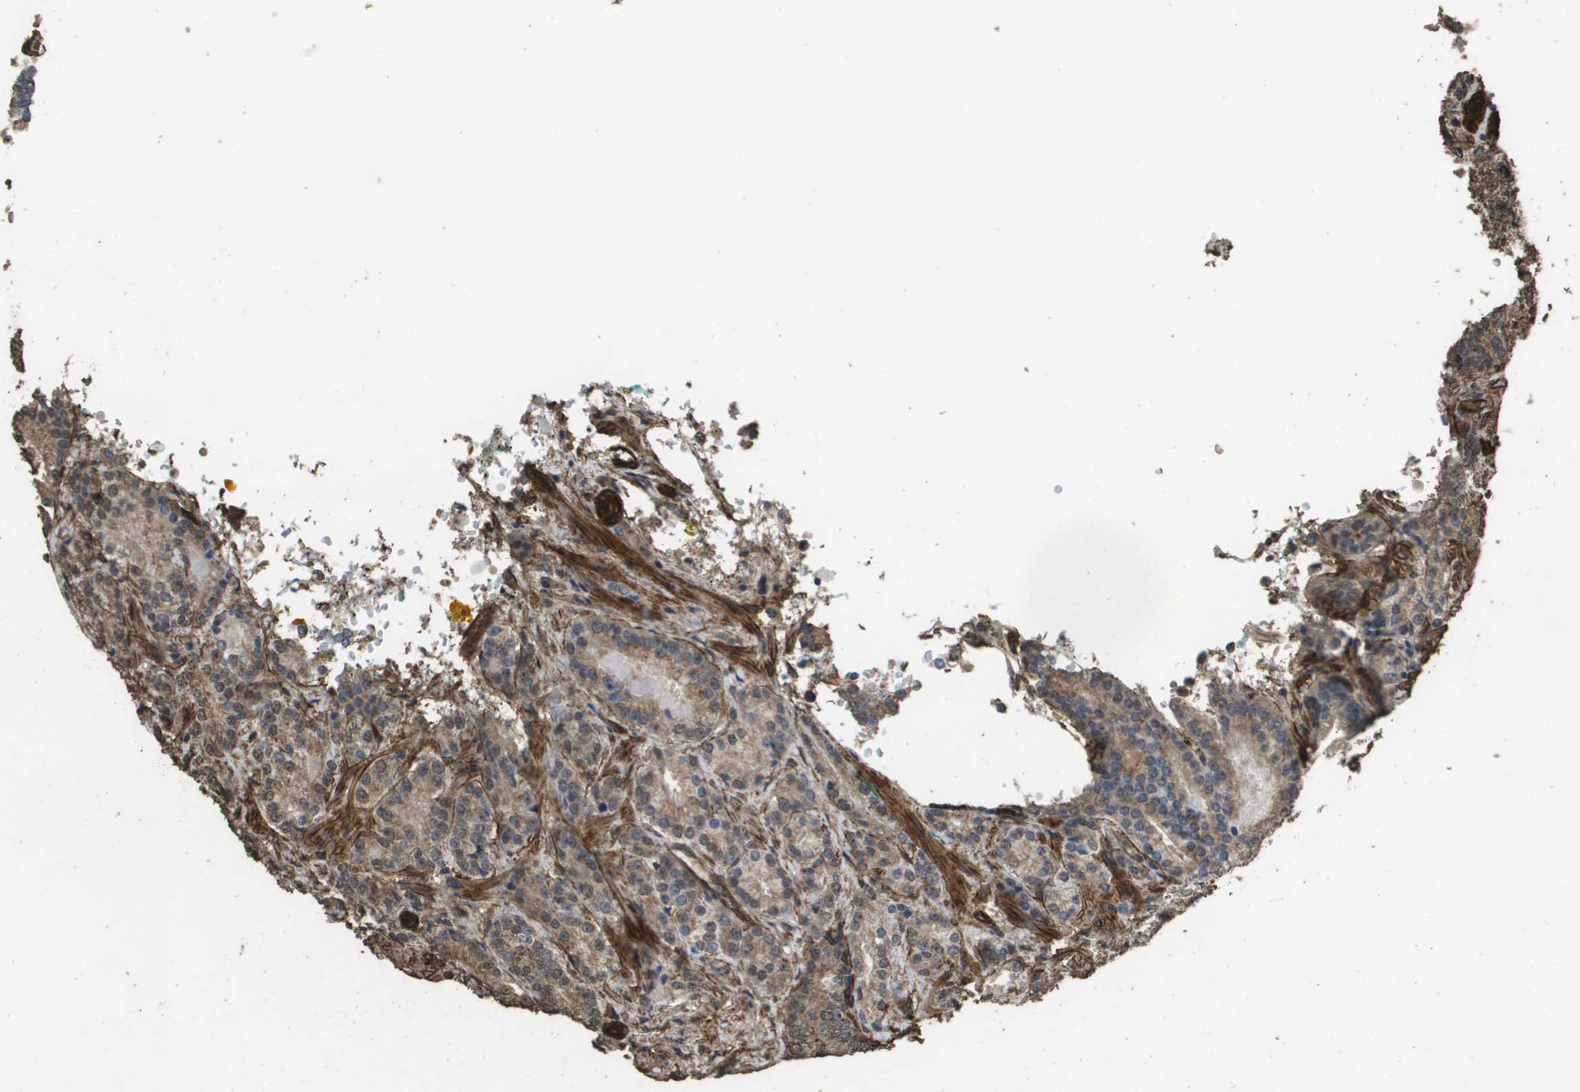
{"staining": {"intensity": "moderate", "quantity": ">75%", "location": "cytoplasmic/membranous"}, "tissue": "prostate cancer", "cell_type": "Tumor cells", "image_type": "cancer", "snomed": [{"axis": "morphology", "description": "Adenocarcinoma, High grade"}, {"axis": "topography", "description": "Prostate"}], "caption": "A high-resolution image shows immunohistochemistry staining of prostate adenocarcinoma (high-grade), which reveals moderate cytoplasmic/membranous expression in about >75% of tumor cells. The protein is stained brown, and the nuclei are stained in blue (DAB (3,3'-diaminobenzidine) IHC with brightfield microscopy, high magnification).", "gene": "AAMP", "patient": {"sex": "male", "age": 61}}